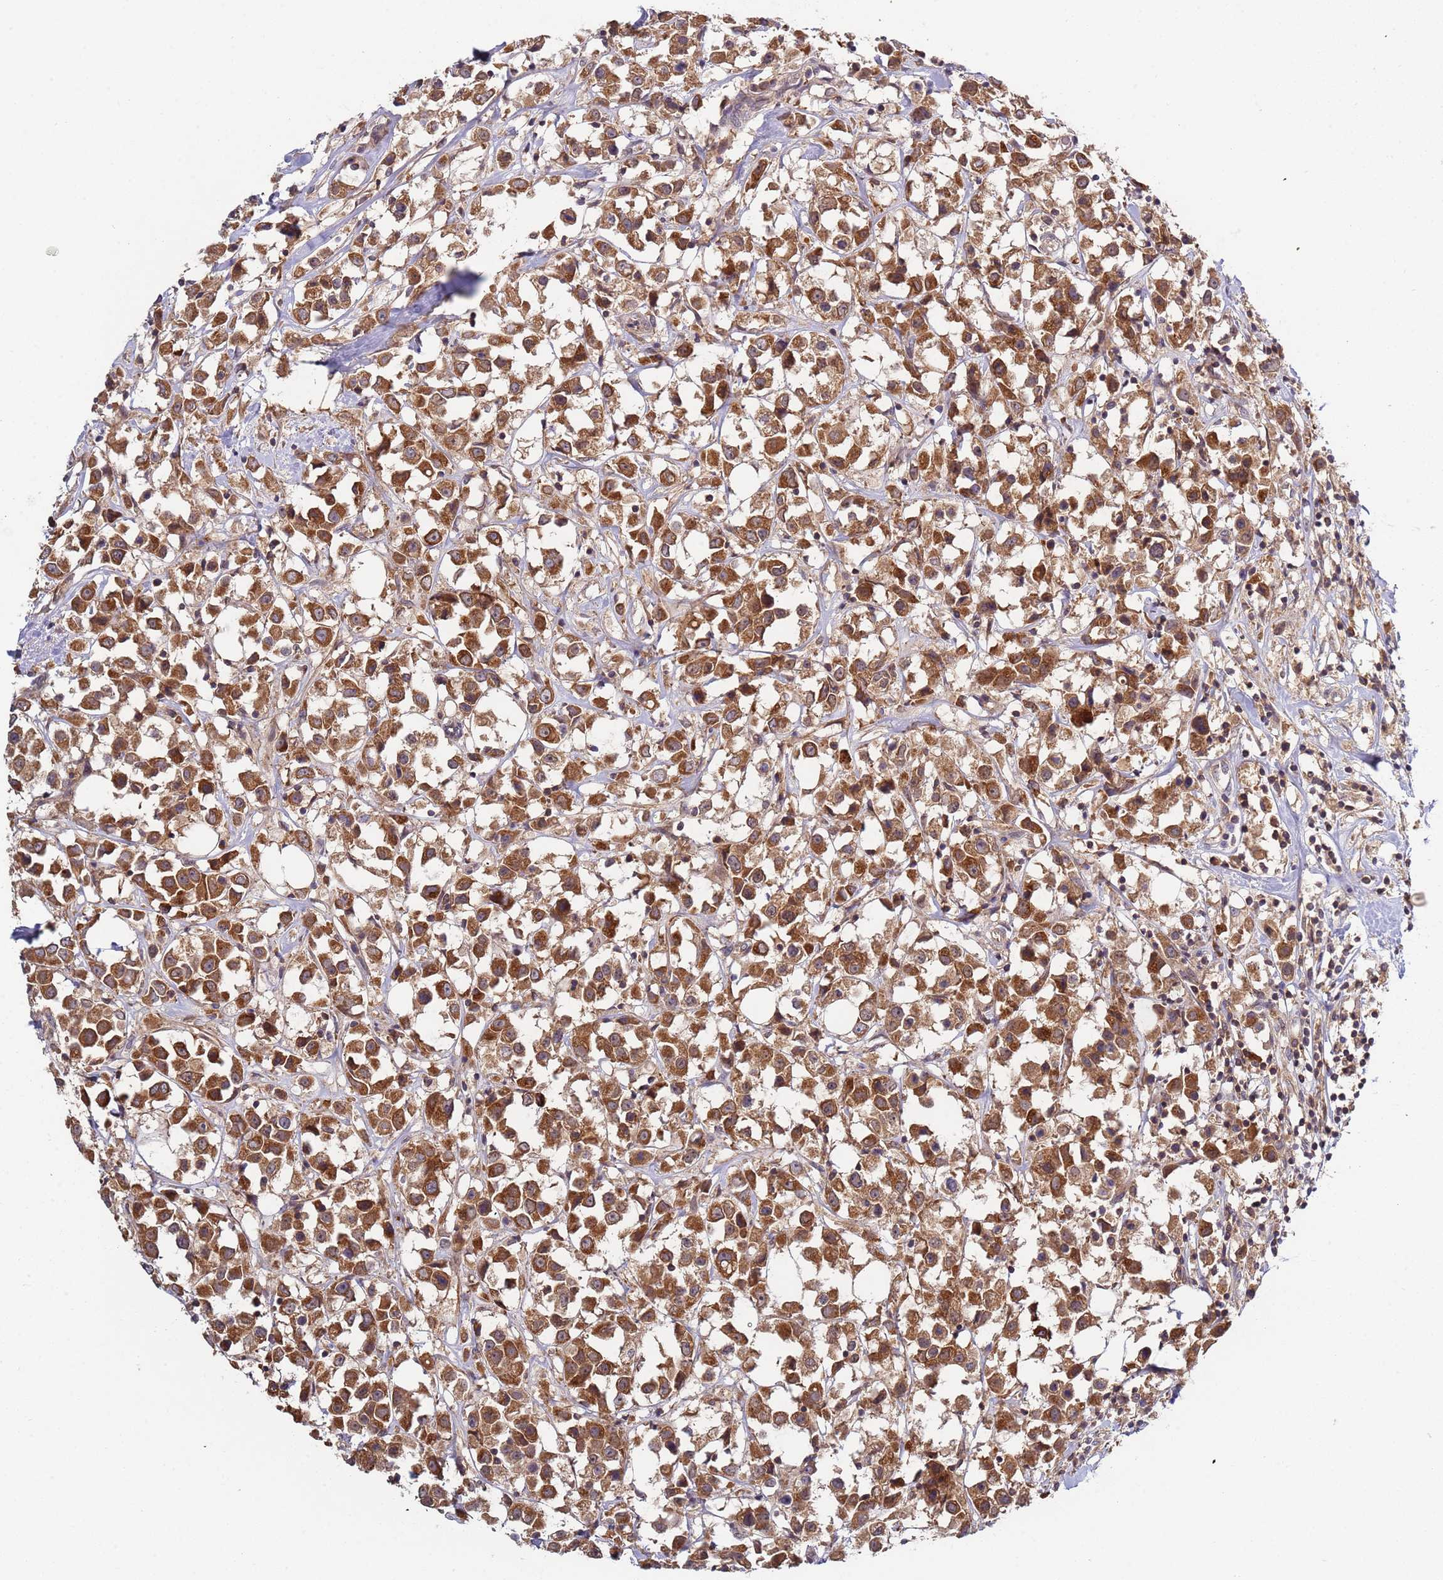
{"staining": {"intensity": "strong", "quantity": ">75%", "location": "cytoplasmic/membranous"}, "tissue": "breast cancer", "cell_type": "Tumor cells", "image_type": "cancer", "snomed": [{"axis": "morphology", "description": "Duct carcinoma"}, {"axis": "topography", "description": "Breast"}], "caption": "This histopathology image reveals immunohistochemistry (IHC) staining of breast cancer, with high strong cytoplasmic/membranous staining in about >75% of tumor cells.", "gene": "OR5A2", "patient": {"sex": "female", "age": 61}}